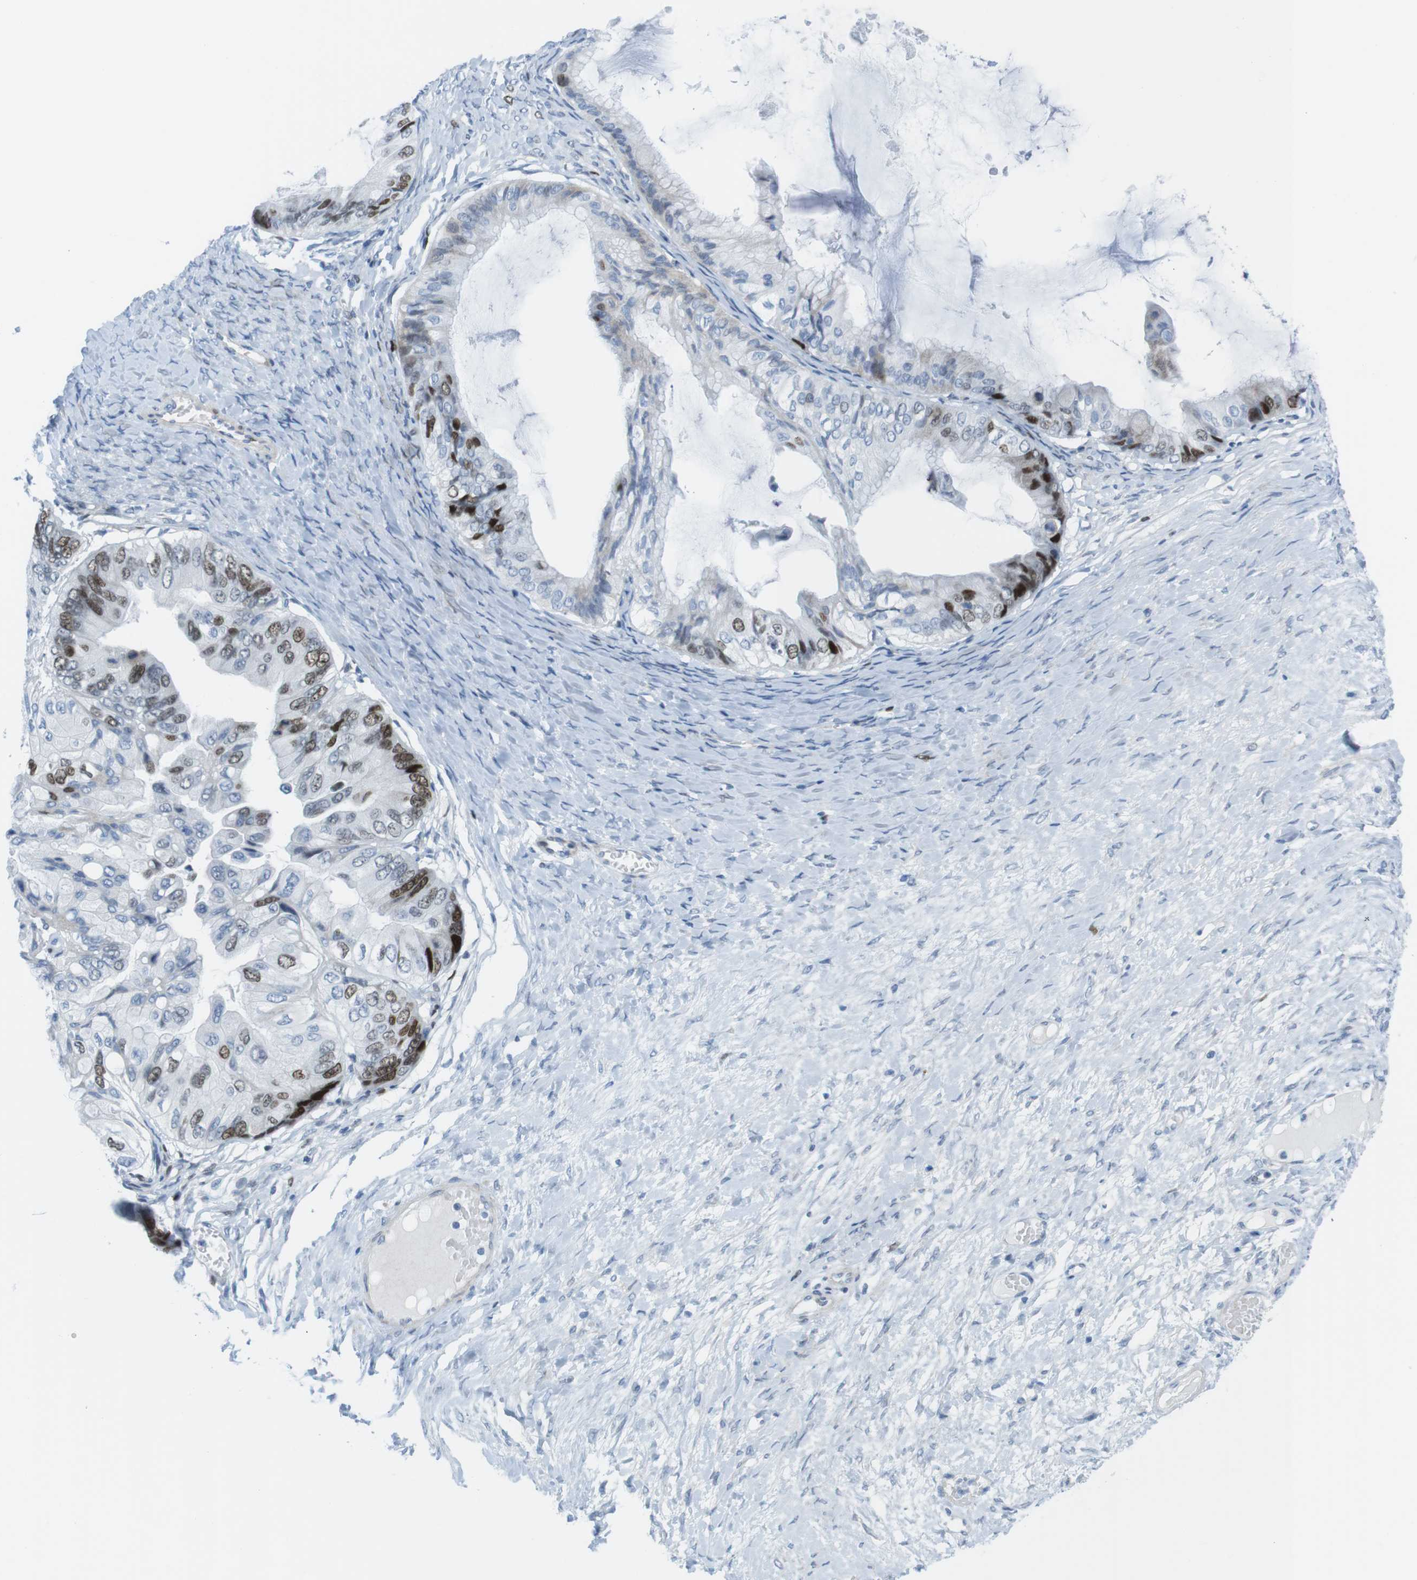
{"staining": {"intensity": "strong", "quantity": "25%-75%", "location": "cytoplasmic/membranous,nuclear"}, "tissue": "ovarian cancer", "cell_type": "Tumor cells", "image_type": "cancer", "snomed": [{"axis": "morphology", "description": "Cystadenocarcinoma, mucinous, NOS"}, {"axis": "topography", "description": "Ovary"}], "caption": "Immunohistochemical staining of human mucinous cystadenocarcinoma (ovarian) shows strong cytoplasmic/membranous and nuclear protein positivity in about 25%-75% of tumor cells. (Stains: DAB (3,3'-diaminobenzidine) in brown, nuclei in blue, Microscopy: brightfield microscopy at high magnification).", "gene": "CHAF1A", "patient": {"sex": "female", "age": 61}}